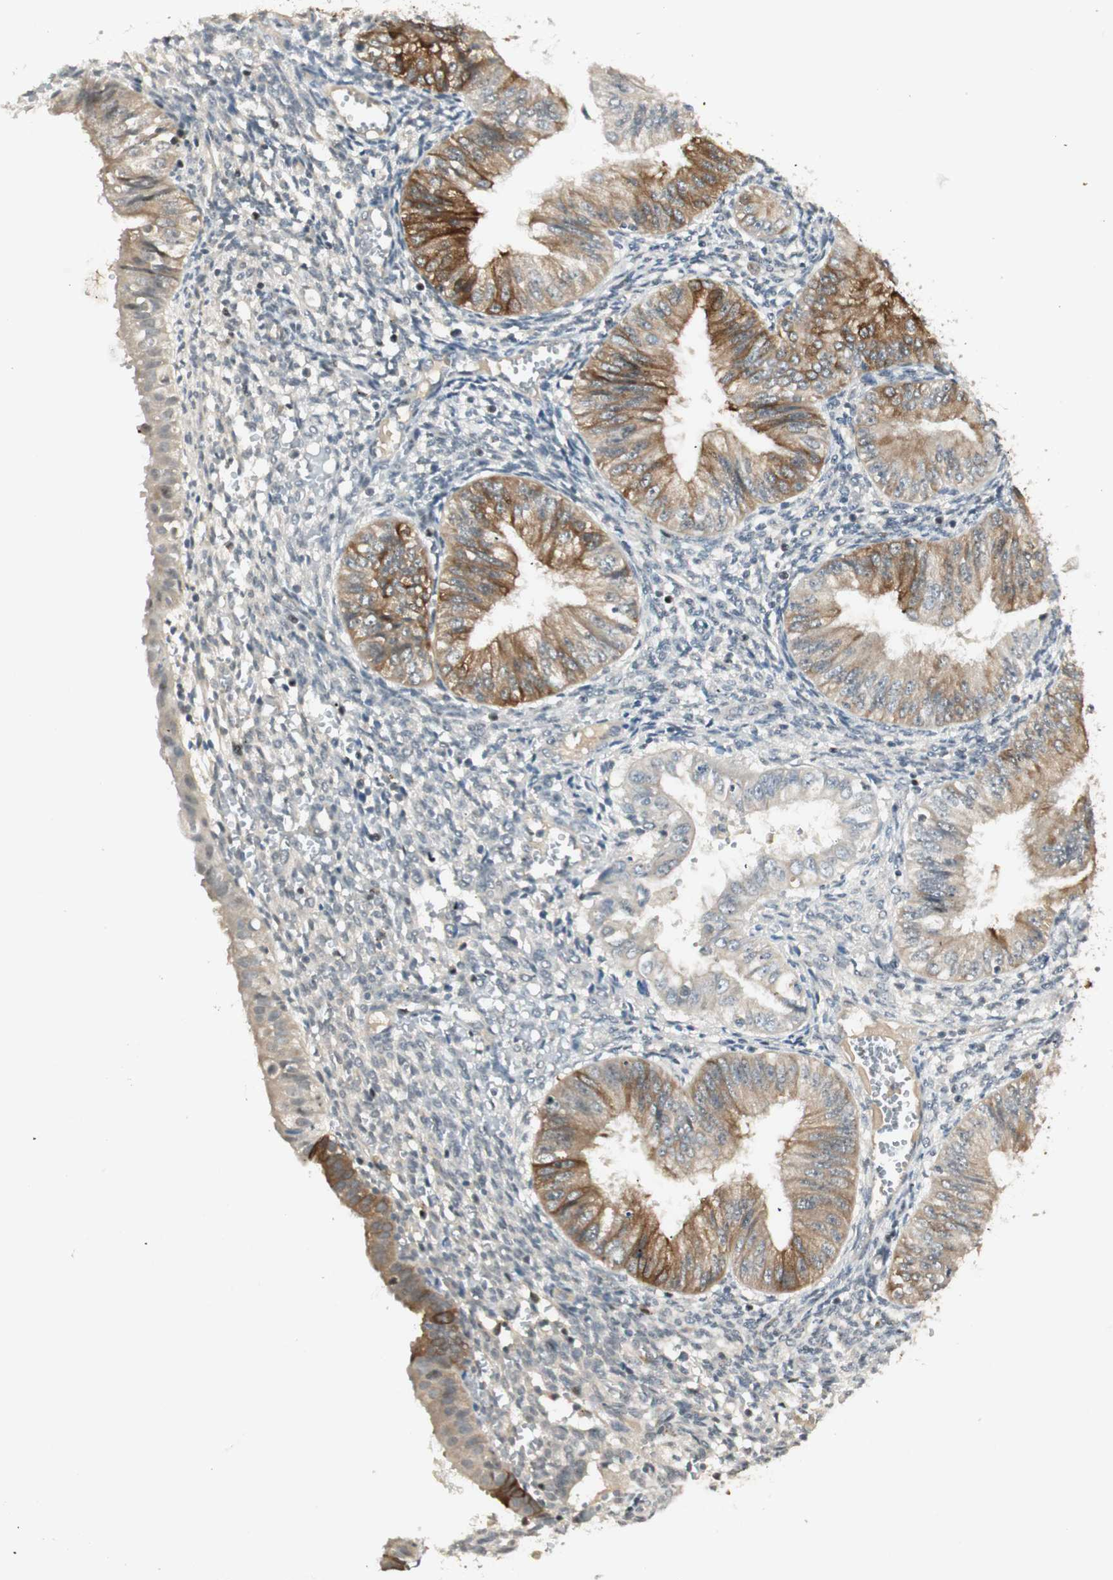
{"staining": {"intensity": "moderate", "quantity": "25%-75%", "location": "cytoplasmic/membranous"}, "tissue": "endometrial cancer", "cell_type": "Tumor cells", "image_type": "cancer", "snomed": [{"axis": "morphology", "description": "Normal tissue, NOS"}, {"axis": "morphology", "description": "Adenocarcinoma, NOS"}, {"axis": "topography", "description": "Endometrium"}], "caption": "There is medium levels of moderate cytoplasmic/membranous staining in tumor cells of endometrial cancer, as demonstrated by immunohistochemical staining (brown color).", "gene": "ACSL5", "patient": {"sex": "female", "age": 53}}